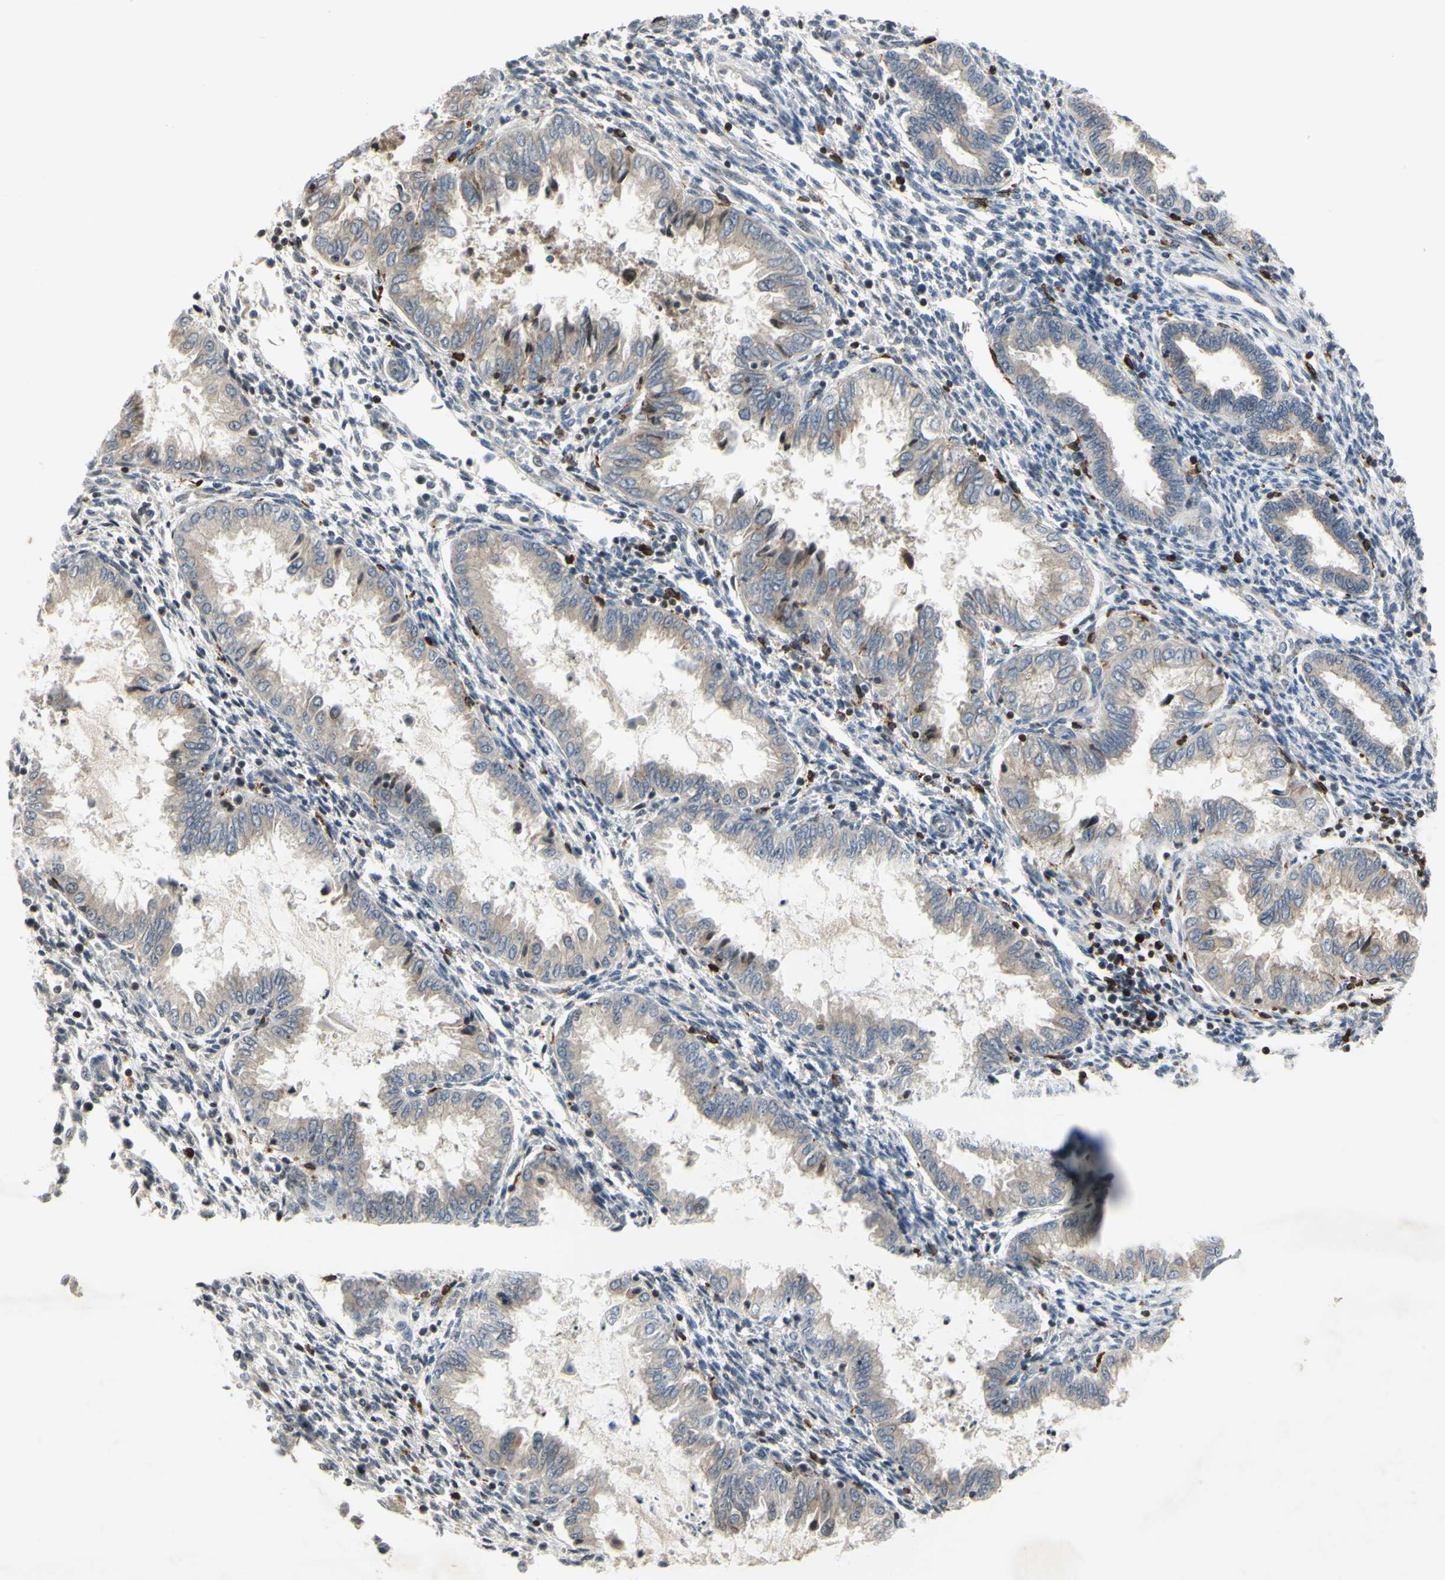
{"staining": {"intensity": "moderate", "quantity": "<25%", "location": "nuclear"}, "tissue": "endometrium", "cell_type": "Cells in endometrial stroma", "image_type": "normal", "snomed": [{"axis": "morphology", "description": "Normal tissue, NOS"}, {"axis": "topography", "description": "Endometrium"}], "caption": "This histopathology image demonstrates immunohistochemistry staining of normal human endometrium, with low moderate nuclear staining in about <25% of cells in endometrial stroma.", "gene": "PLXNA2", "patient": {"sex": "female", "age": 33}}